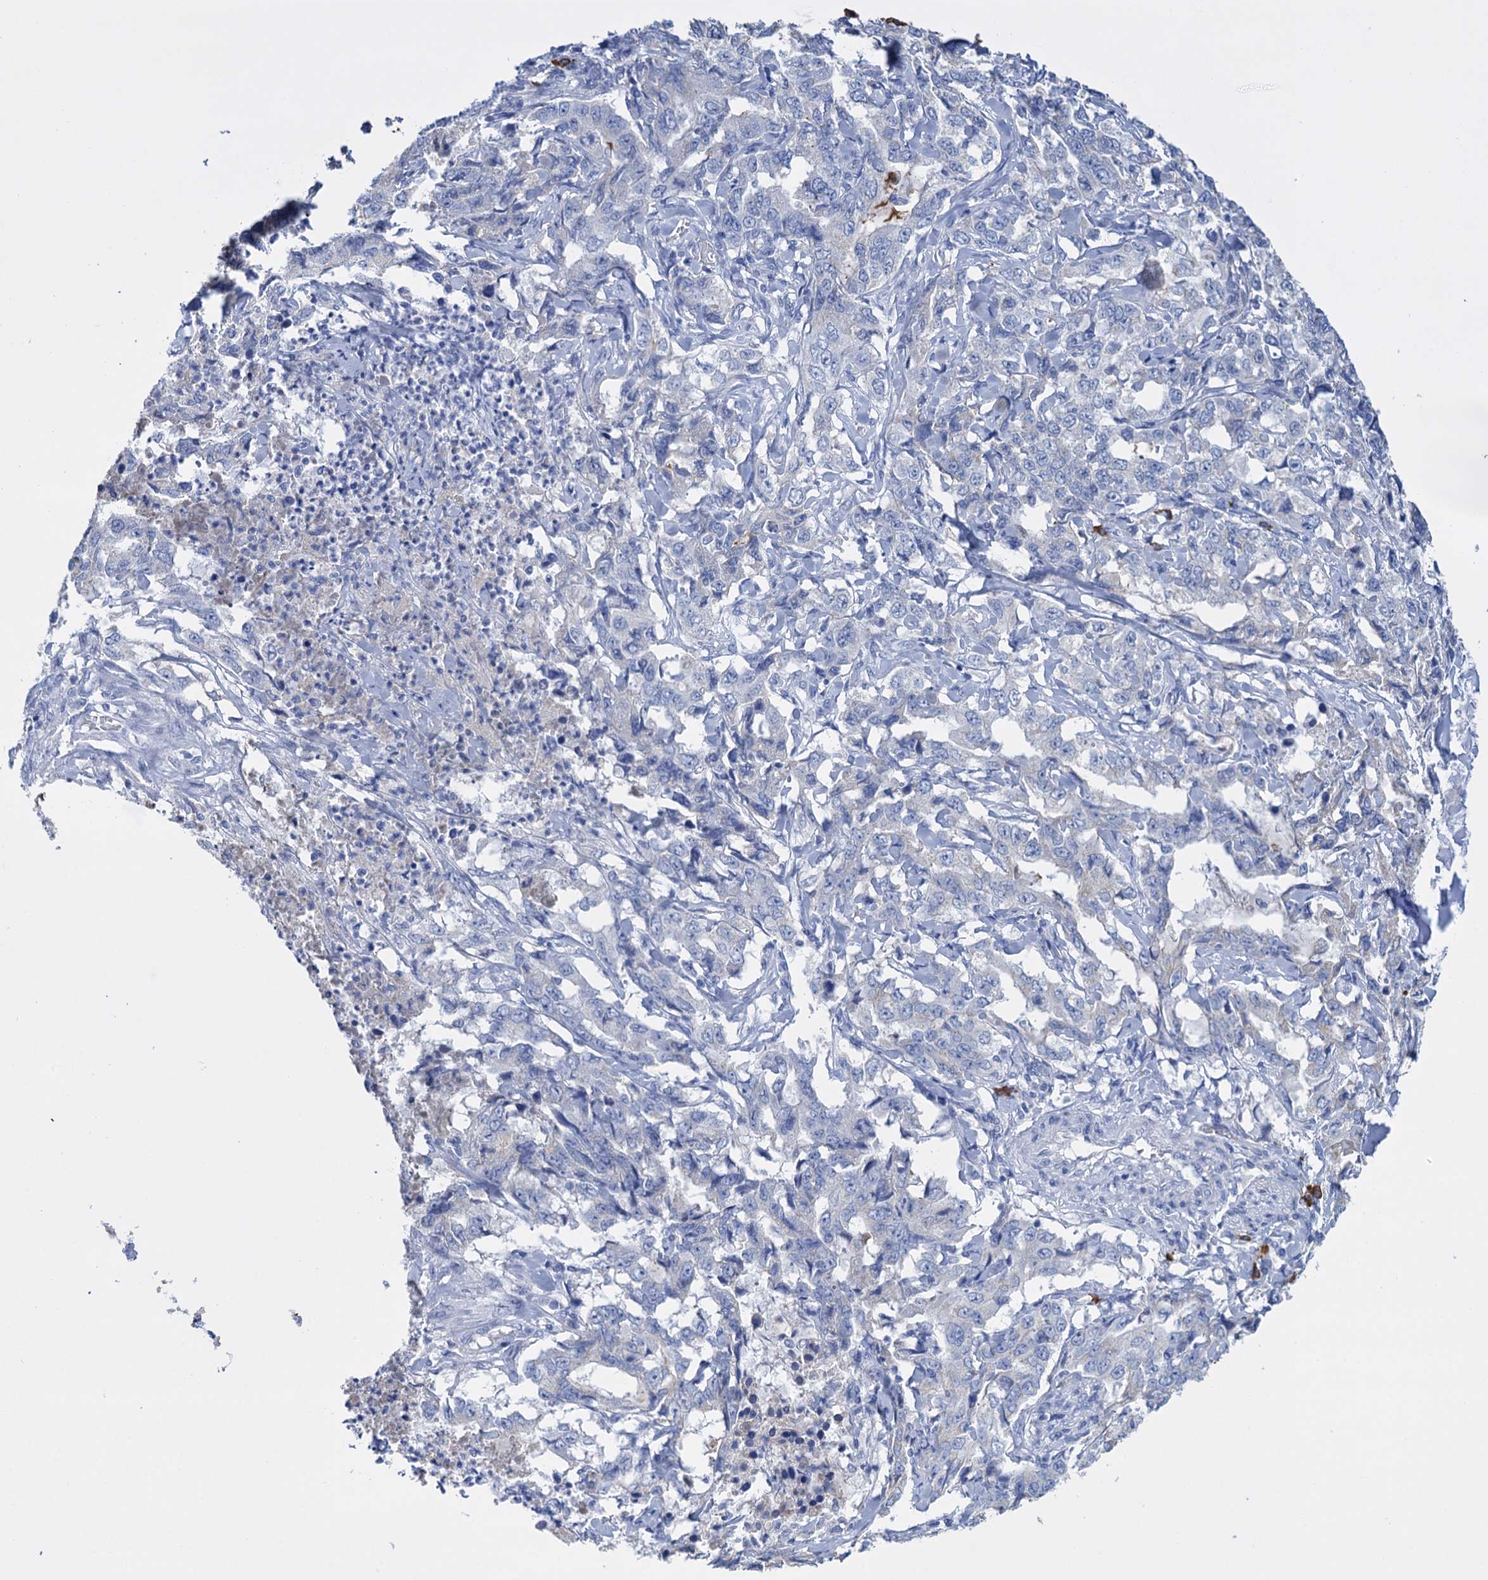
{"staining": {"intensity": "negative", "quantity": "none", "location": "none"}, "tissue": "lung cancer", "cell_type": "Tumor cells", "image_type": "cancer", "snomed": [{"axis": "morphology", "description": "Adenocarcinoma, NOS"}, {"axis": "topography", "description": "Lung"}], "caption": "This is an immunohistochemistry micrograph of human lung adenocarcinoma. There is no positivity in tumor cells.", "gene": "FBXW12", "patient": {"sex": "female", "age": 51}}